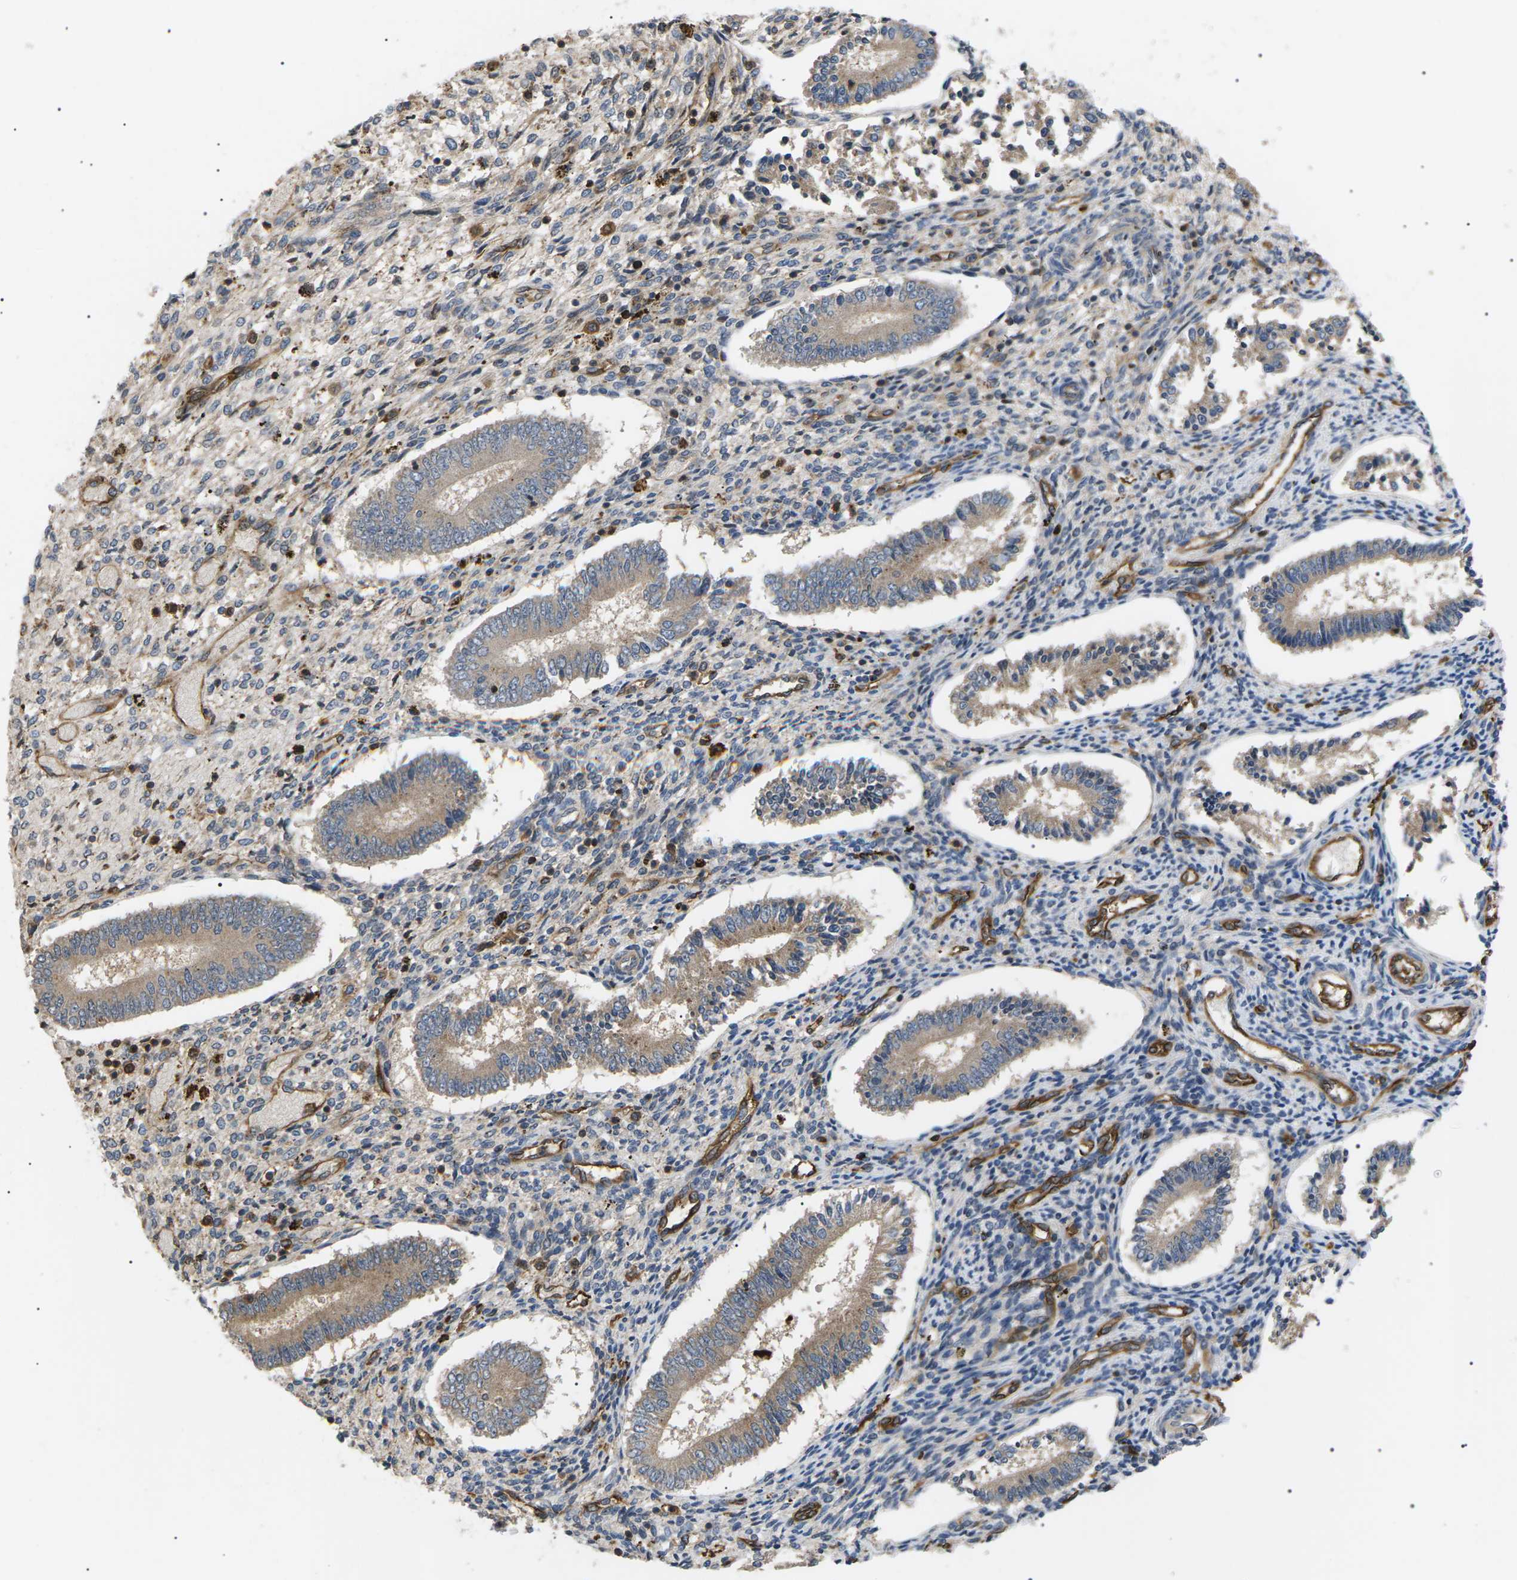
{"staining": {"intensity": "moderate", "quantity": "25%-75%", "location": "cytoplasmic/membranous"}, "tissue": "endometrium", "cell_type": "Cells in endometrial stroma", "image_type": "normal", "snomed": [{"axis": "morphology", "description": "Normal tissue, NOS"}, {"axis": "topography", "description": "Endometrium"}], "caption": "Protein expression analysis of unremarkable endometrium displays moderate cytoplasmic/membranous staining in about 25%-75% of cells in endometrial stroma.", "gene": "TMTC4", "patient": {"sex": "female", "age": 42}}